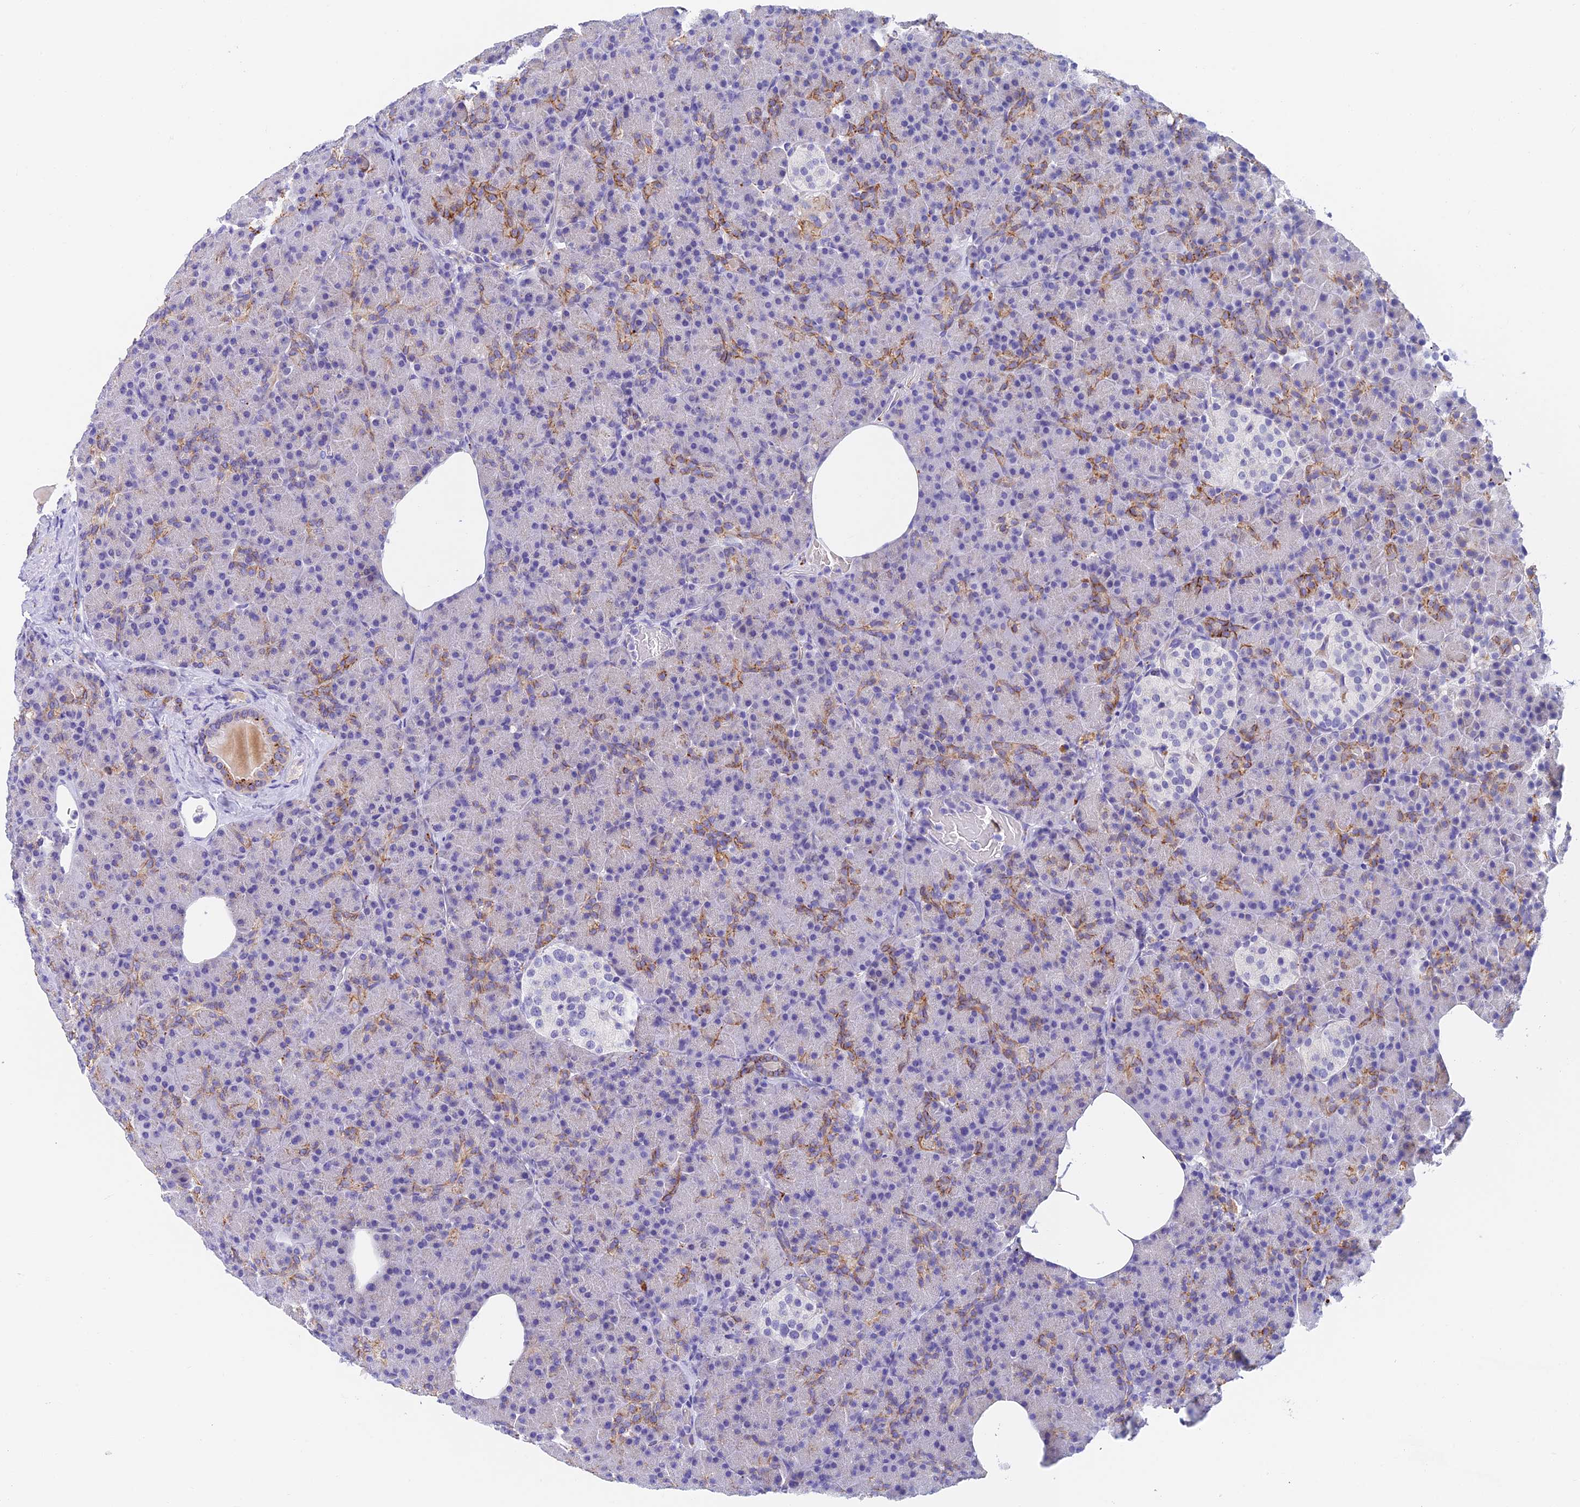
{"staining": {"intensity": "moderate", "quantity": "25%-75%", "location": "cytoplasmic/membranous"}, "tissue": "pancreas", "cell_type": "Exocrine glandular cells", "image_type": "normal", "snomed": [{"axis": "morphology", "description": "Normal tissue, NOS"}, {"axis": "topography", "description": "Pancreas"}], "caption": "Pancreas stained for a protein (brown) reveals moderate cytoplasmic/membranous positive positivity in about 25%-75% of exocrine glandular cells.", "gene": "ADAMTS13", "patient": {"sex": "female", "age": 43}}